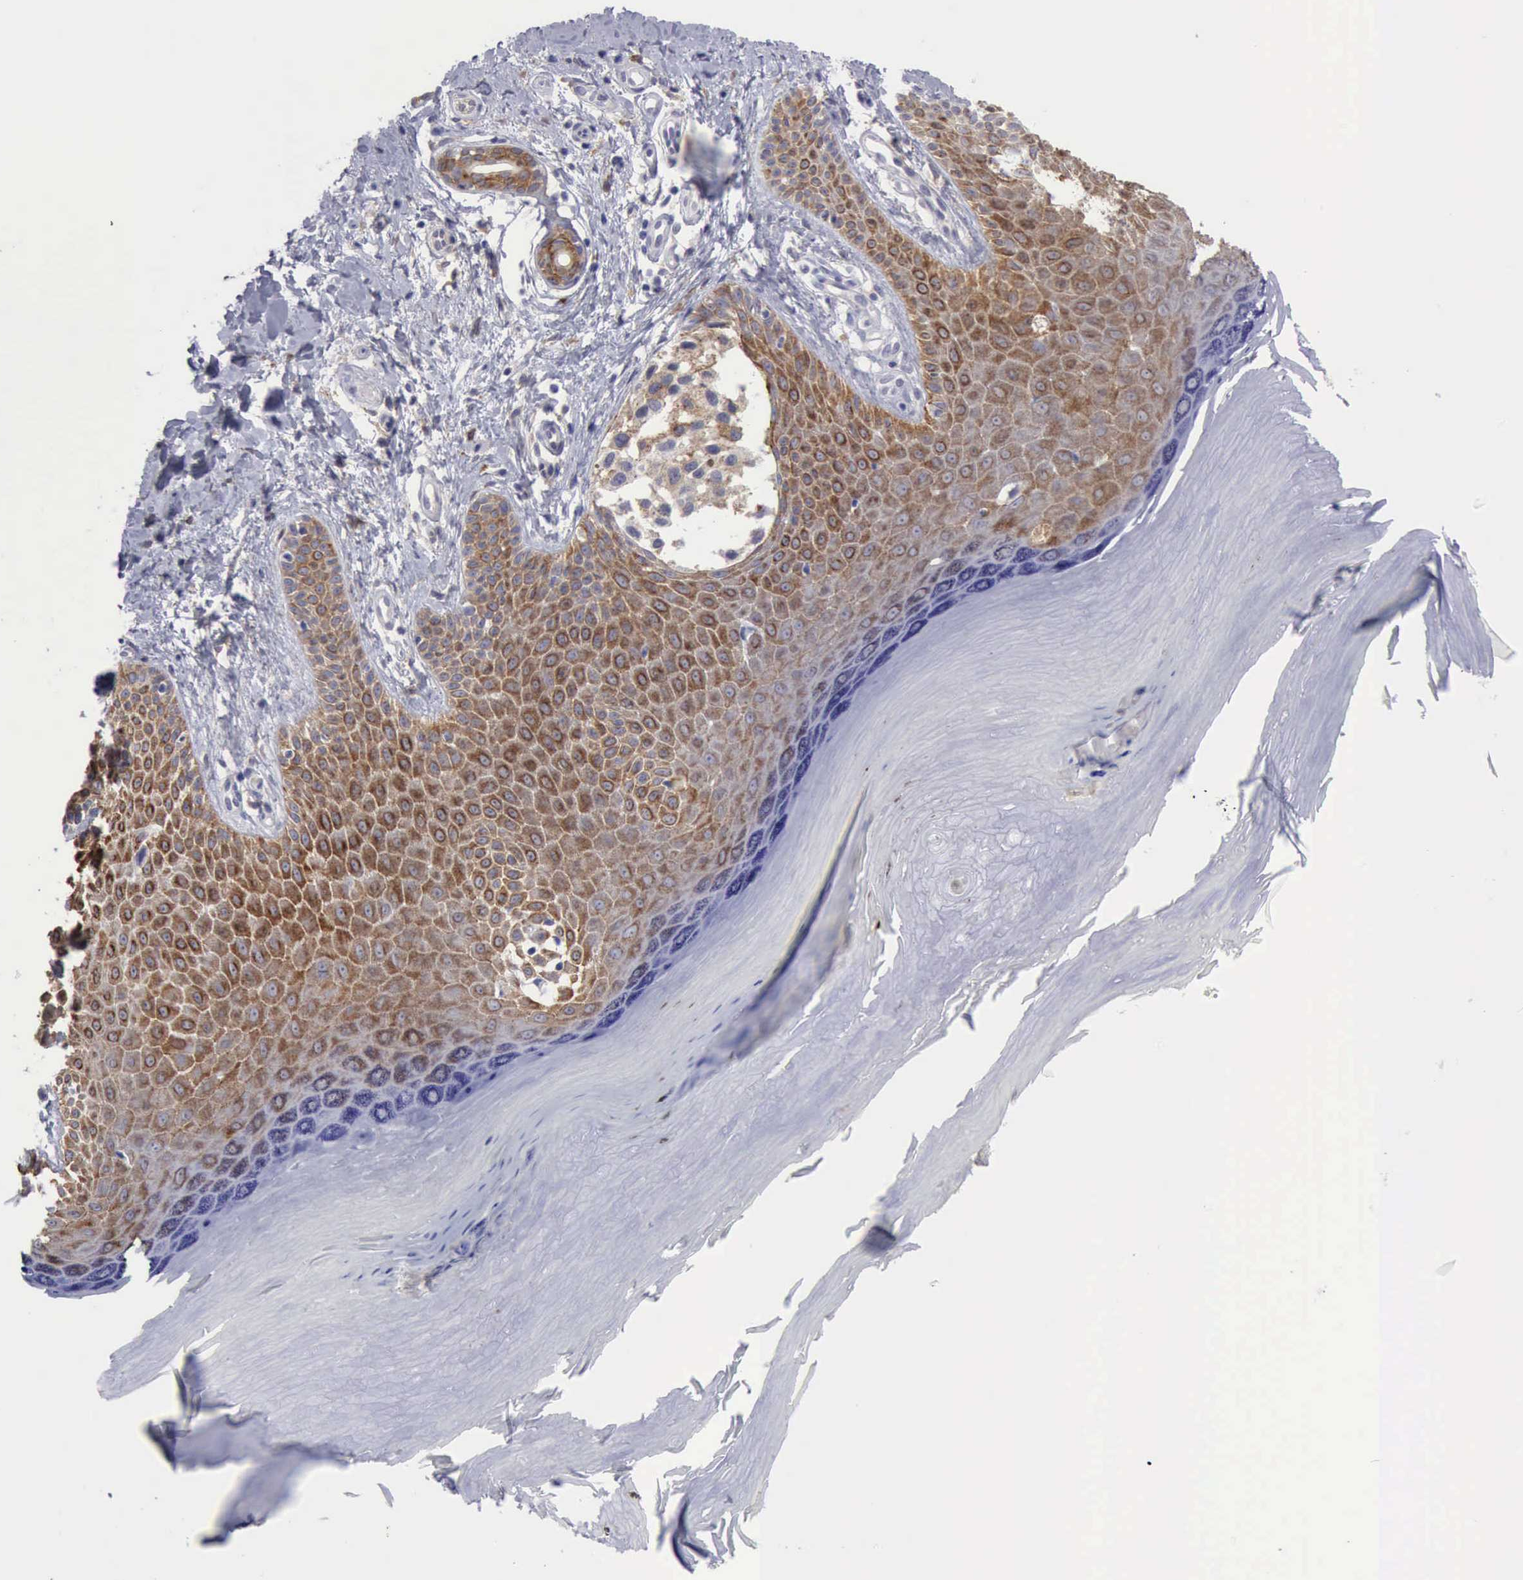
{"staining": {"intensity": "negative", "quantity": "none", "location": "none"}, "tissue": "melanoma", "cell_type": "Tumor cells", "image_type": "cancer", "snomed": [{"axis": "morphology", "description": "Malignant melanoma, NOS"}, {"axis": "topography", "description": "Skin"}], "caption": "Immunohistochemistry histopathology image of neoplastic tissue: human melanoma stained with DAB (3,3'-diaminobenzidine) demonstrates no significant protein positivity in tumor cells.", "gene": "TFRC", "patient": {"sex": "male", "age": 79}}